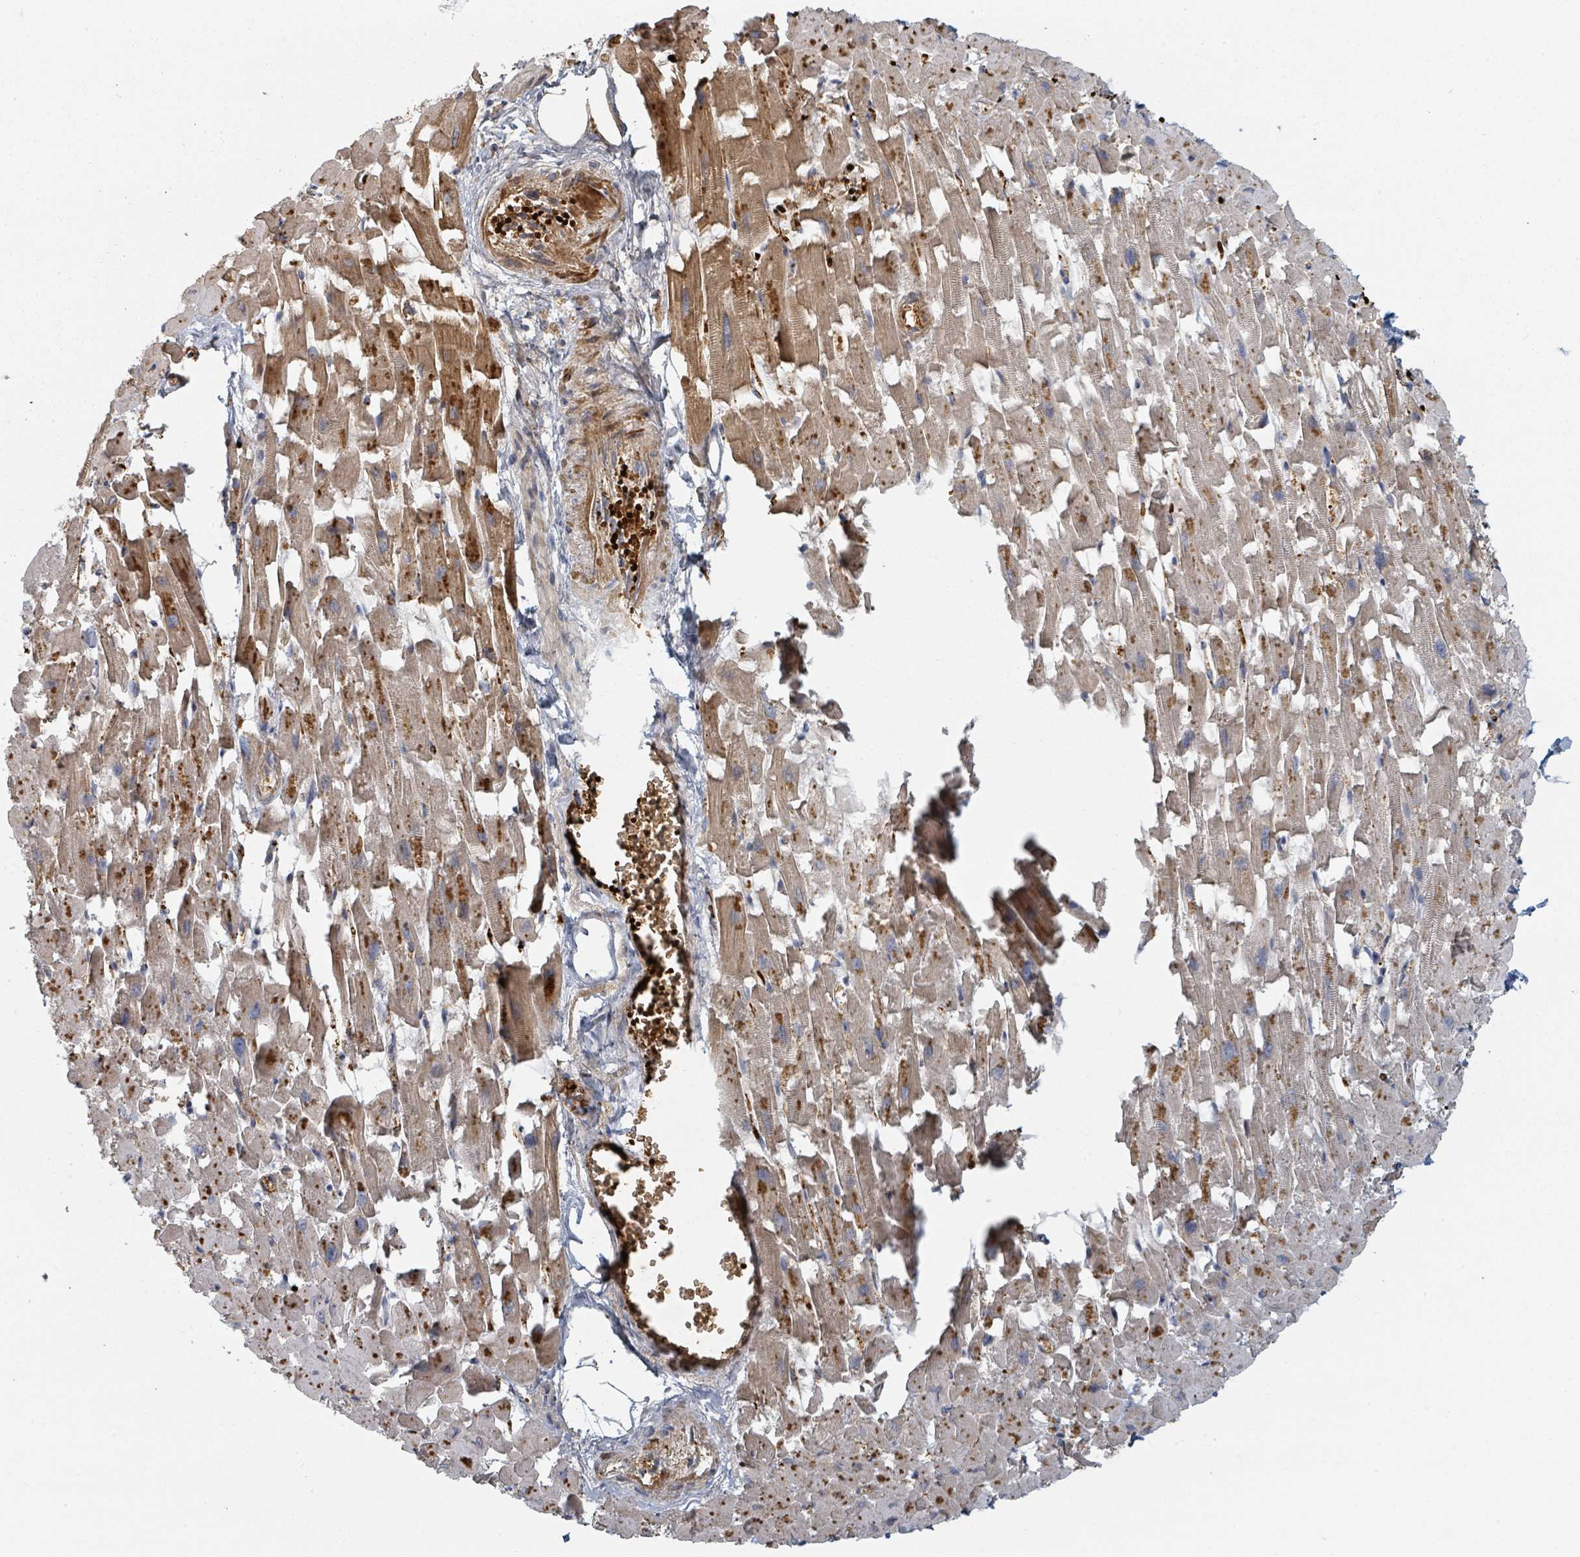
{"staining": {"intensity": "moderate", "quantity": "25%-75%", "location": "cytoplasmic/membranous"}, "tissue": "heart muscle", "cell_type": "Cardiomyocytes", "image_type": "normal", "snomed": [{"axis": "morphology", "description": "Normal tissue, NOS"}, {"axis": "topography", "description": "Heart"}], "caption": "Protein staining exhibits moderate cytoplasmic/membranous positivity in about 25%-75% of cardiomyocytes in unremarkable heart muscle. Nuclei are stained in blue.", "gene": "TRPC4AP", "patient": {"sex": "female", "age": 64}}